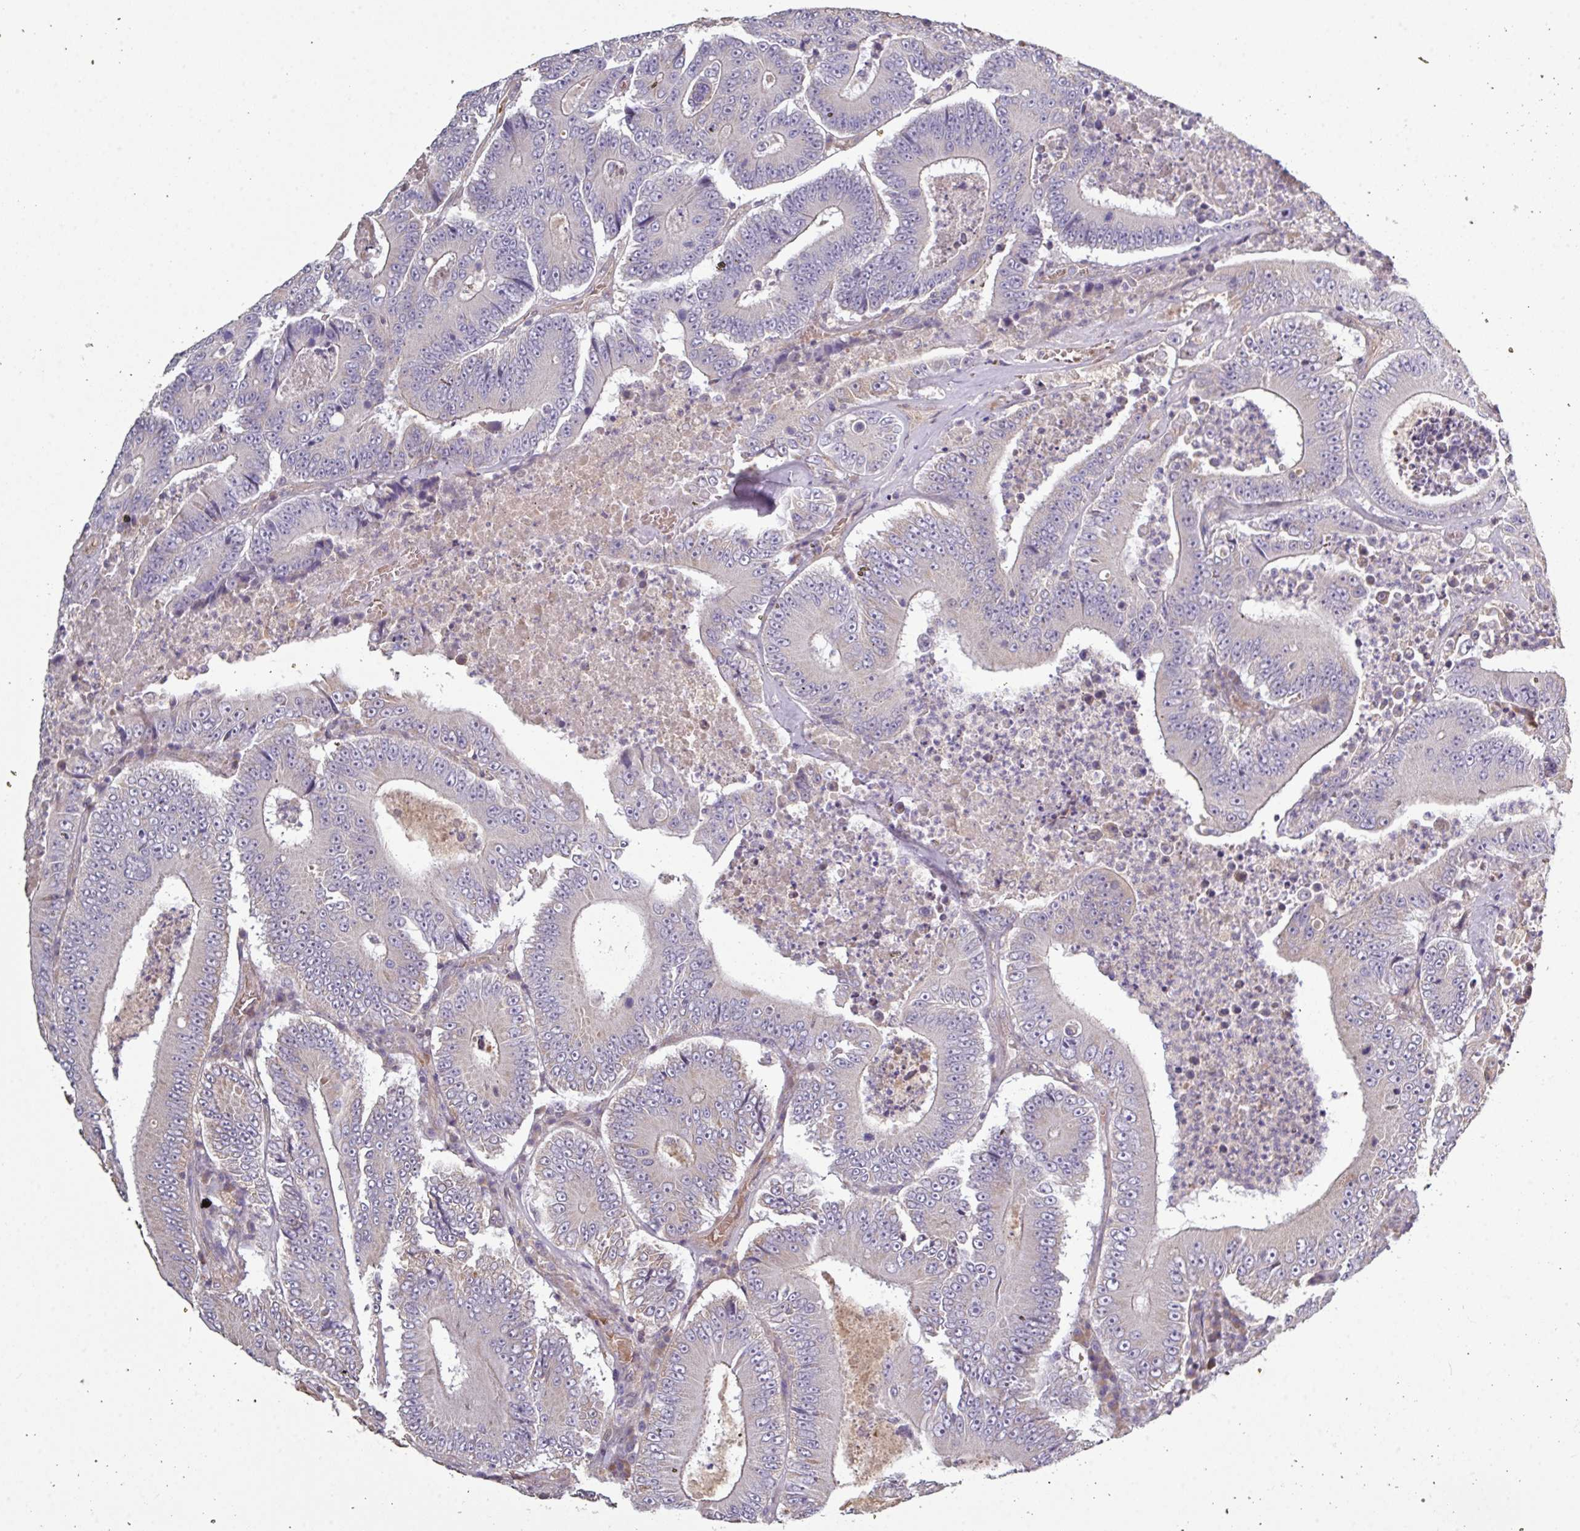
{"staining": {"intensity": "negative", "quantity": "none", "location": "none"}, "tissue": "colorectal cancer", "cell_type": "Tumor cells", "image_type": "cancer", "snomed": [{"axis": "morphology", "description": "Adenocarcinoma, NOS"}, {"axis": "topography", "description": "Colon"}], "caption": "An IHC image of adenocarcinoma (colorectal) is shown. There is no staining in tumor cells of adenocarcinoma (colorectal).", "gene": "NHSL2", "patient": {"sex": "male", "age": 83}}